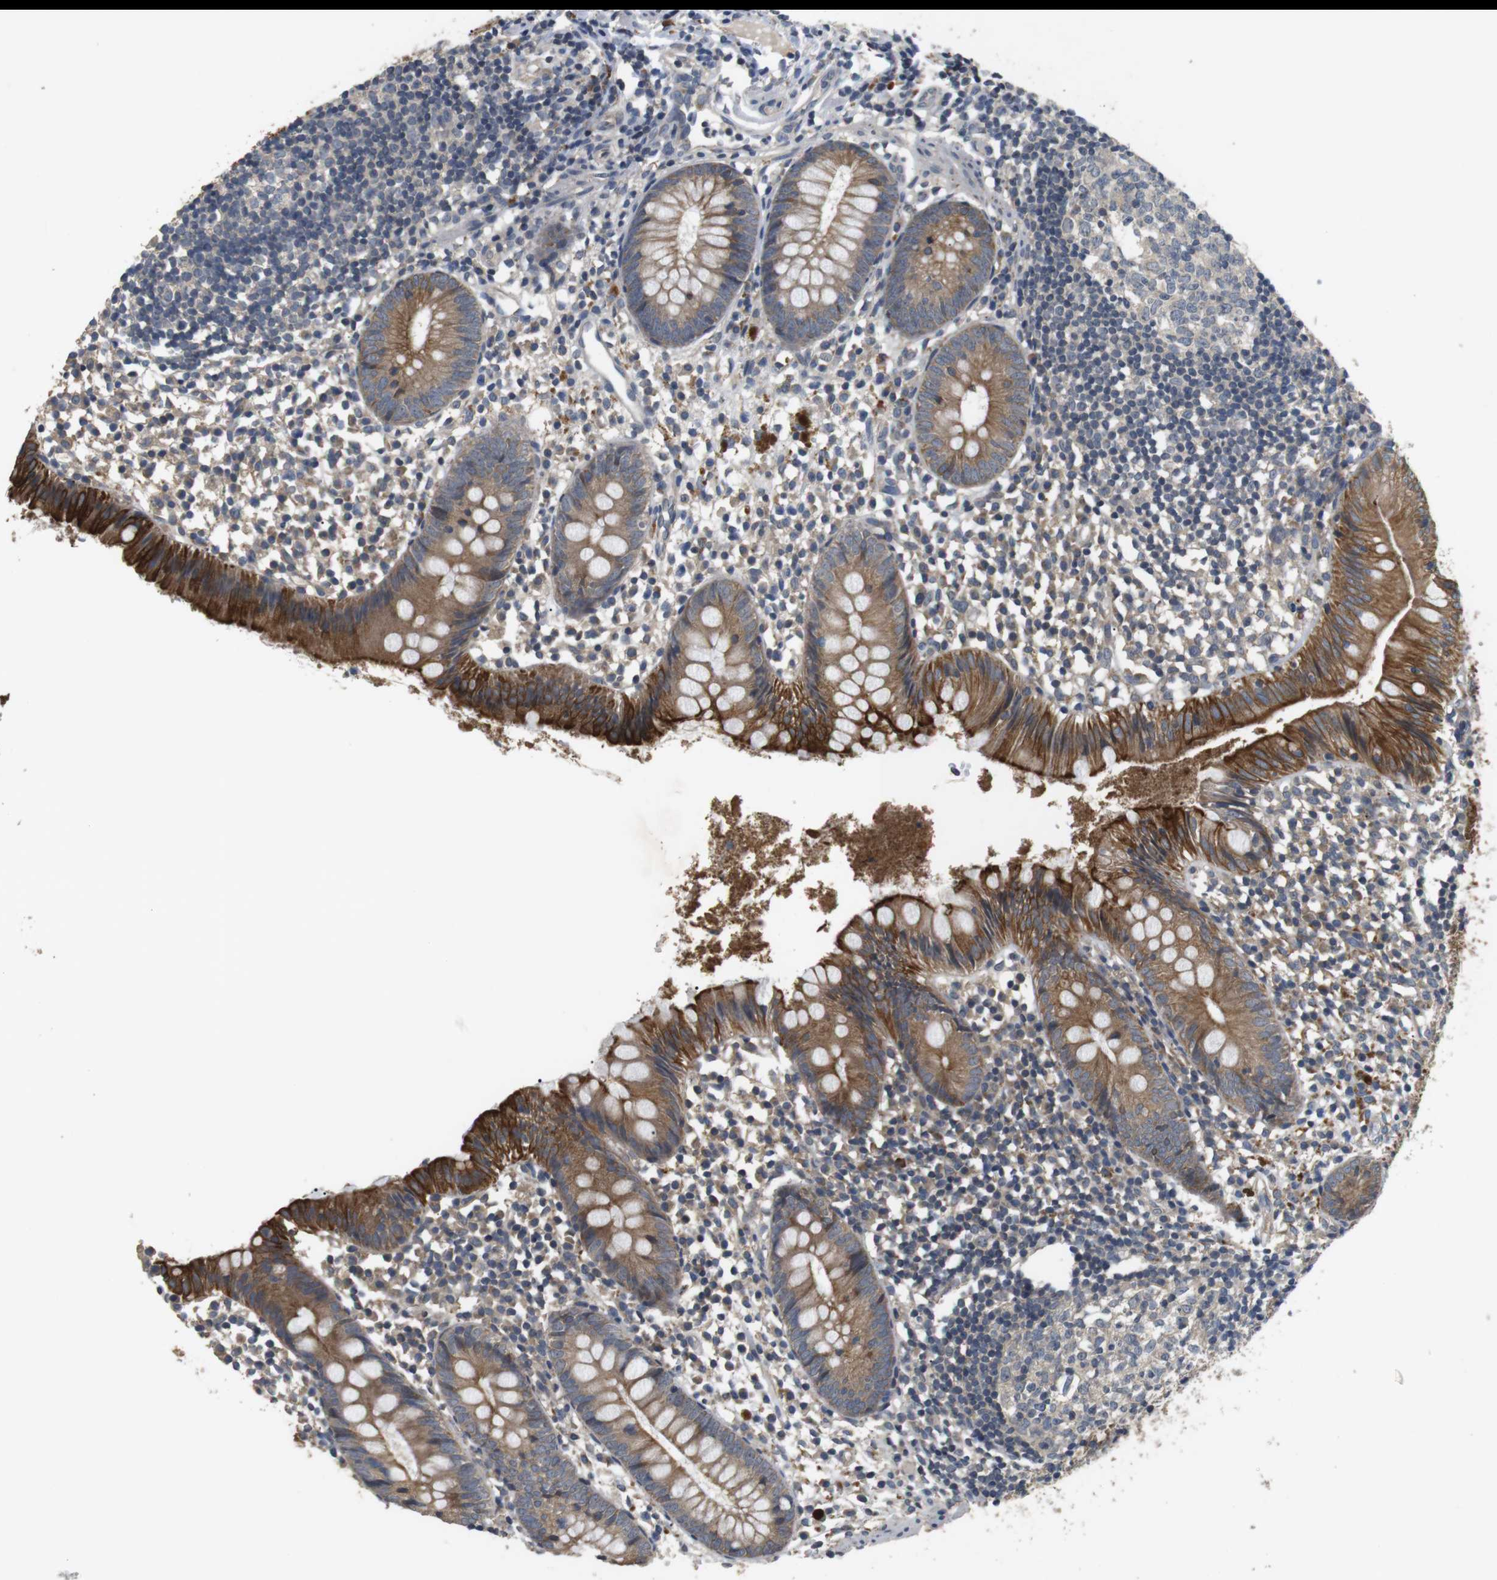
{"staining": {"intensity": "moderate", "quantity": ">75%", "location": "cytoplasmic/membranous"}, "tissue": "appendix", "cell_type": "Glandular cells", "image_type": "normal", "snomed": [{"axis": "morphology", "description": "Normal tissue, NOS"}, {"axis": "topography", "description": "Appendix"}], "caption": "A high-resolution photomicrograph shows immunohistochemistry (IHC) staining of benign appendix, which reveals moderate cytoplasmic/membranous staining in approximately >75% of glandular cells. The protein of interest is stained brown, and the nuclei are stained in blue (DAB IHC with brightfield microscopy, high magnification).", "gene": "ADGRL3", "patient": {"sex": "female", "age": 20}}